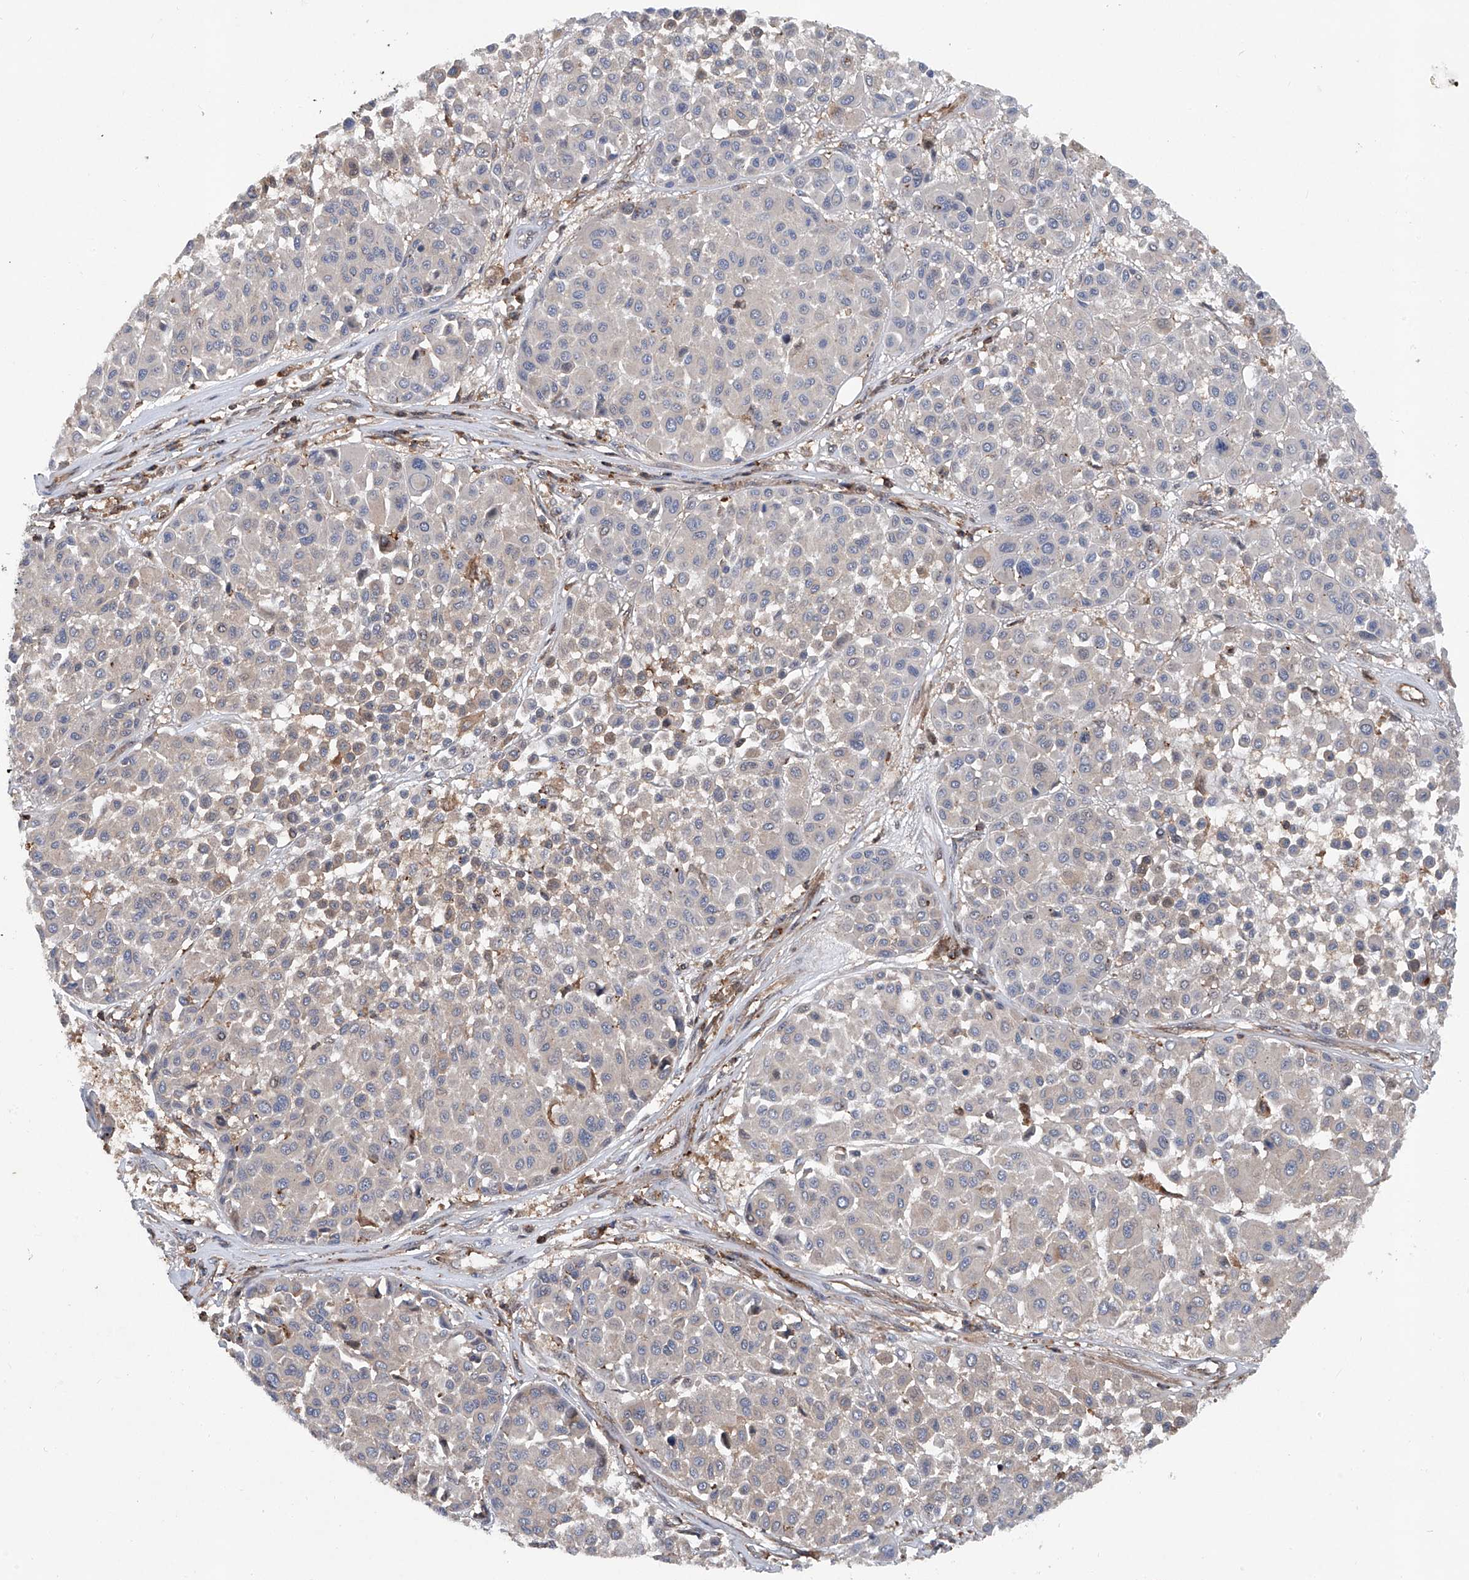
{"staining": {"intensity": "negative", "quantity": "none", "location": "none"}, "tissue": "melanoma", "cell_type": "Tumor cells", "image_type": "cancer", "snomed": [{"axis": "morphology", "description": "Malignant melanoma, Metastatic site"}, {"axis": "topography", "description": "Soft tissue"}], "caption": "Protein analysis of malignant melanoma (metastatic site) exhibits no significant expression in tumor cells. Nuclei are stained in blue.", "gene": "NT5C3A", "patient": {"sex": "male", "age": 41}}